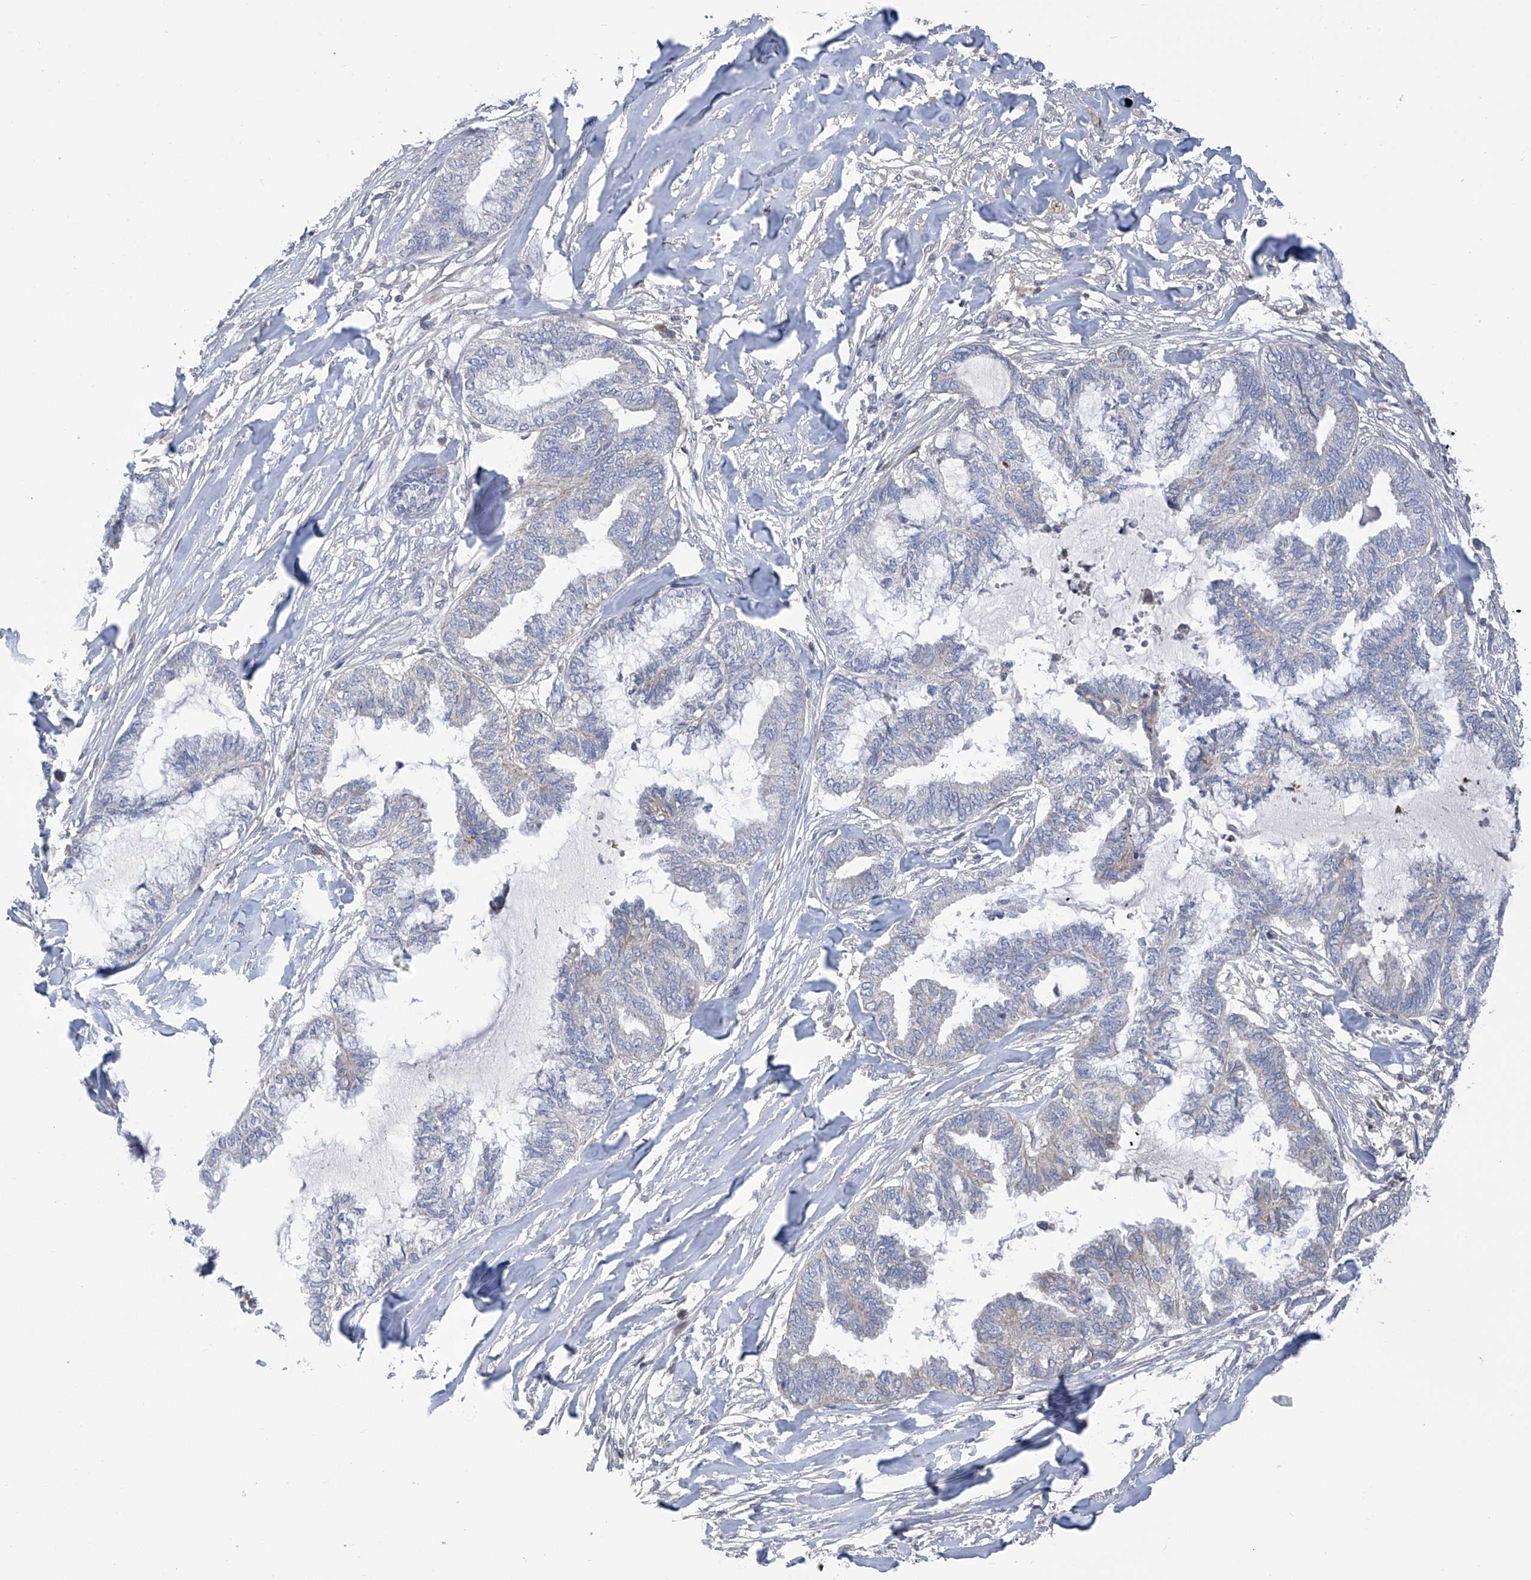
{"staining": {"intensity": "negative", "quantity": "none", "location": "none"}, "tissue": "endometrial cancer", "cell_type": "Tumor cells", "image_type": "cancer", "snomed": [{"axis": "morphology", "description": "Adenocarcinoma, NOS"}, {"axis": "topography", "description": "Endometrium"}], "caption": "Endometrial cancer stained for a protein using immunohistochemistry (IHC) displays no expression tumor cells.", "gene": "SLCO4A1", "patient": {"sex": "female", "age": 86}}